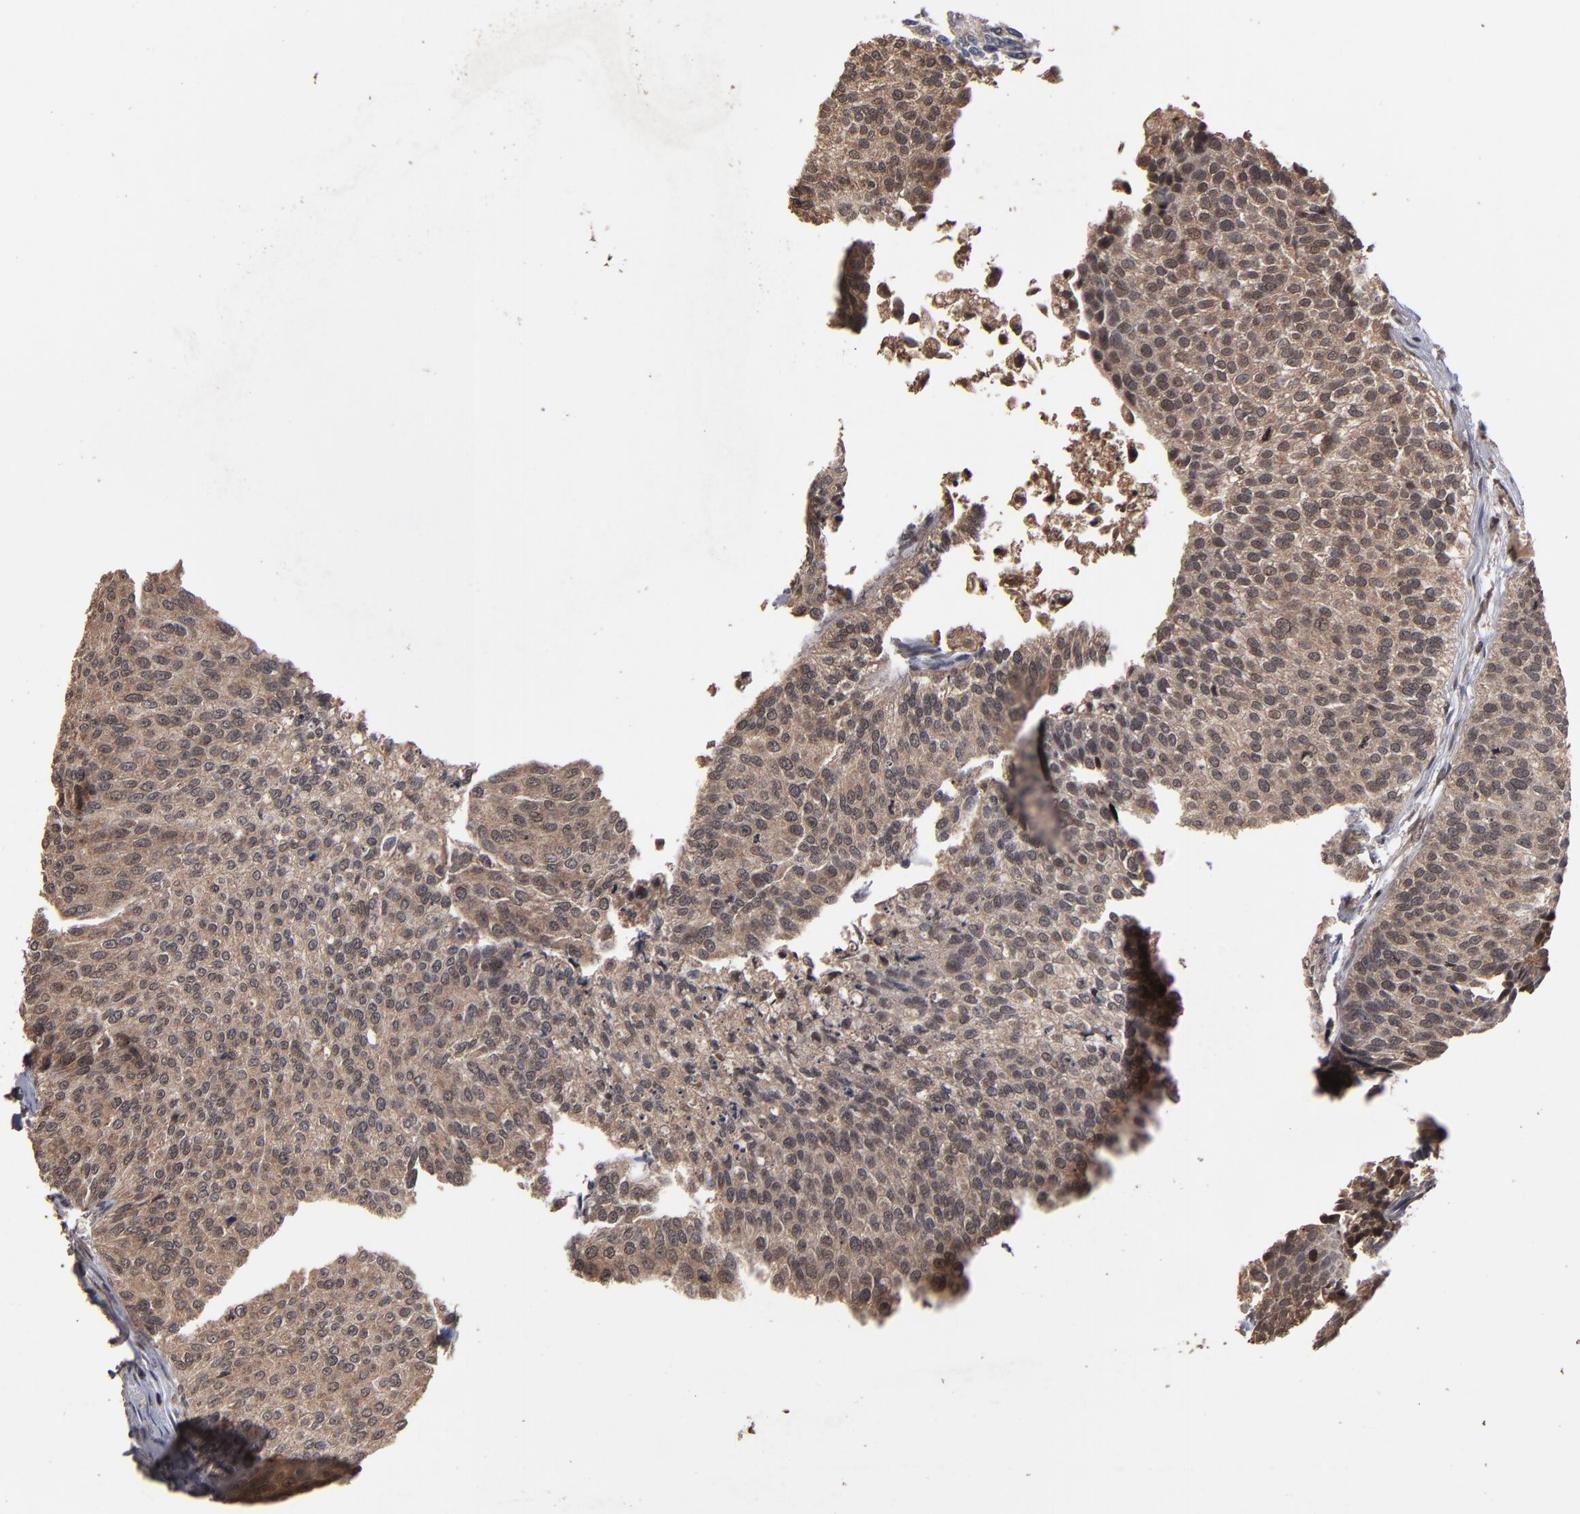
{"staining": {"intensity": "moderate", "quantity": ">75%", "location": "cytoplasmic/membranous,nuclear"}, "tissue": "urothelial cancer", "cell_type": "Tumor cells", "image_type": "cancer", "snomed": [{"axis": "morphology", "description": "Urothelial carcinoma, Low grade"}, {"axis": "topography", "description": "Urinary bladder"}], "caption": "An immunohistochemistry (IHC) micrograph of neoplastic tissue is shown. Protein staining in brown shows moderate cytoplasmic/membranous and nuclear positivity in low-grade urothelial carcinoma within tumor cells.", "gene": "NXF2B", "patient": {"sex": "male", "age": 84}}